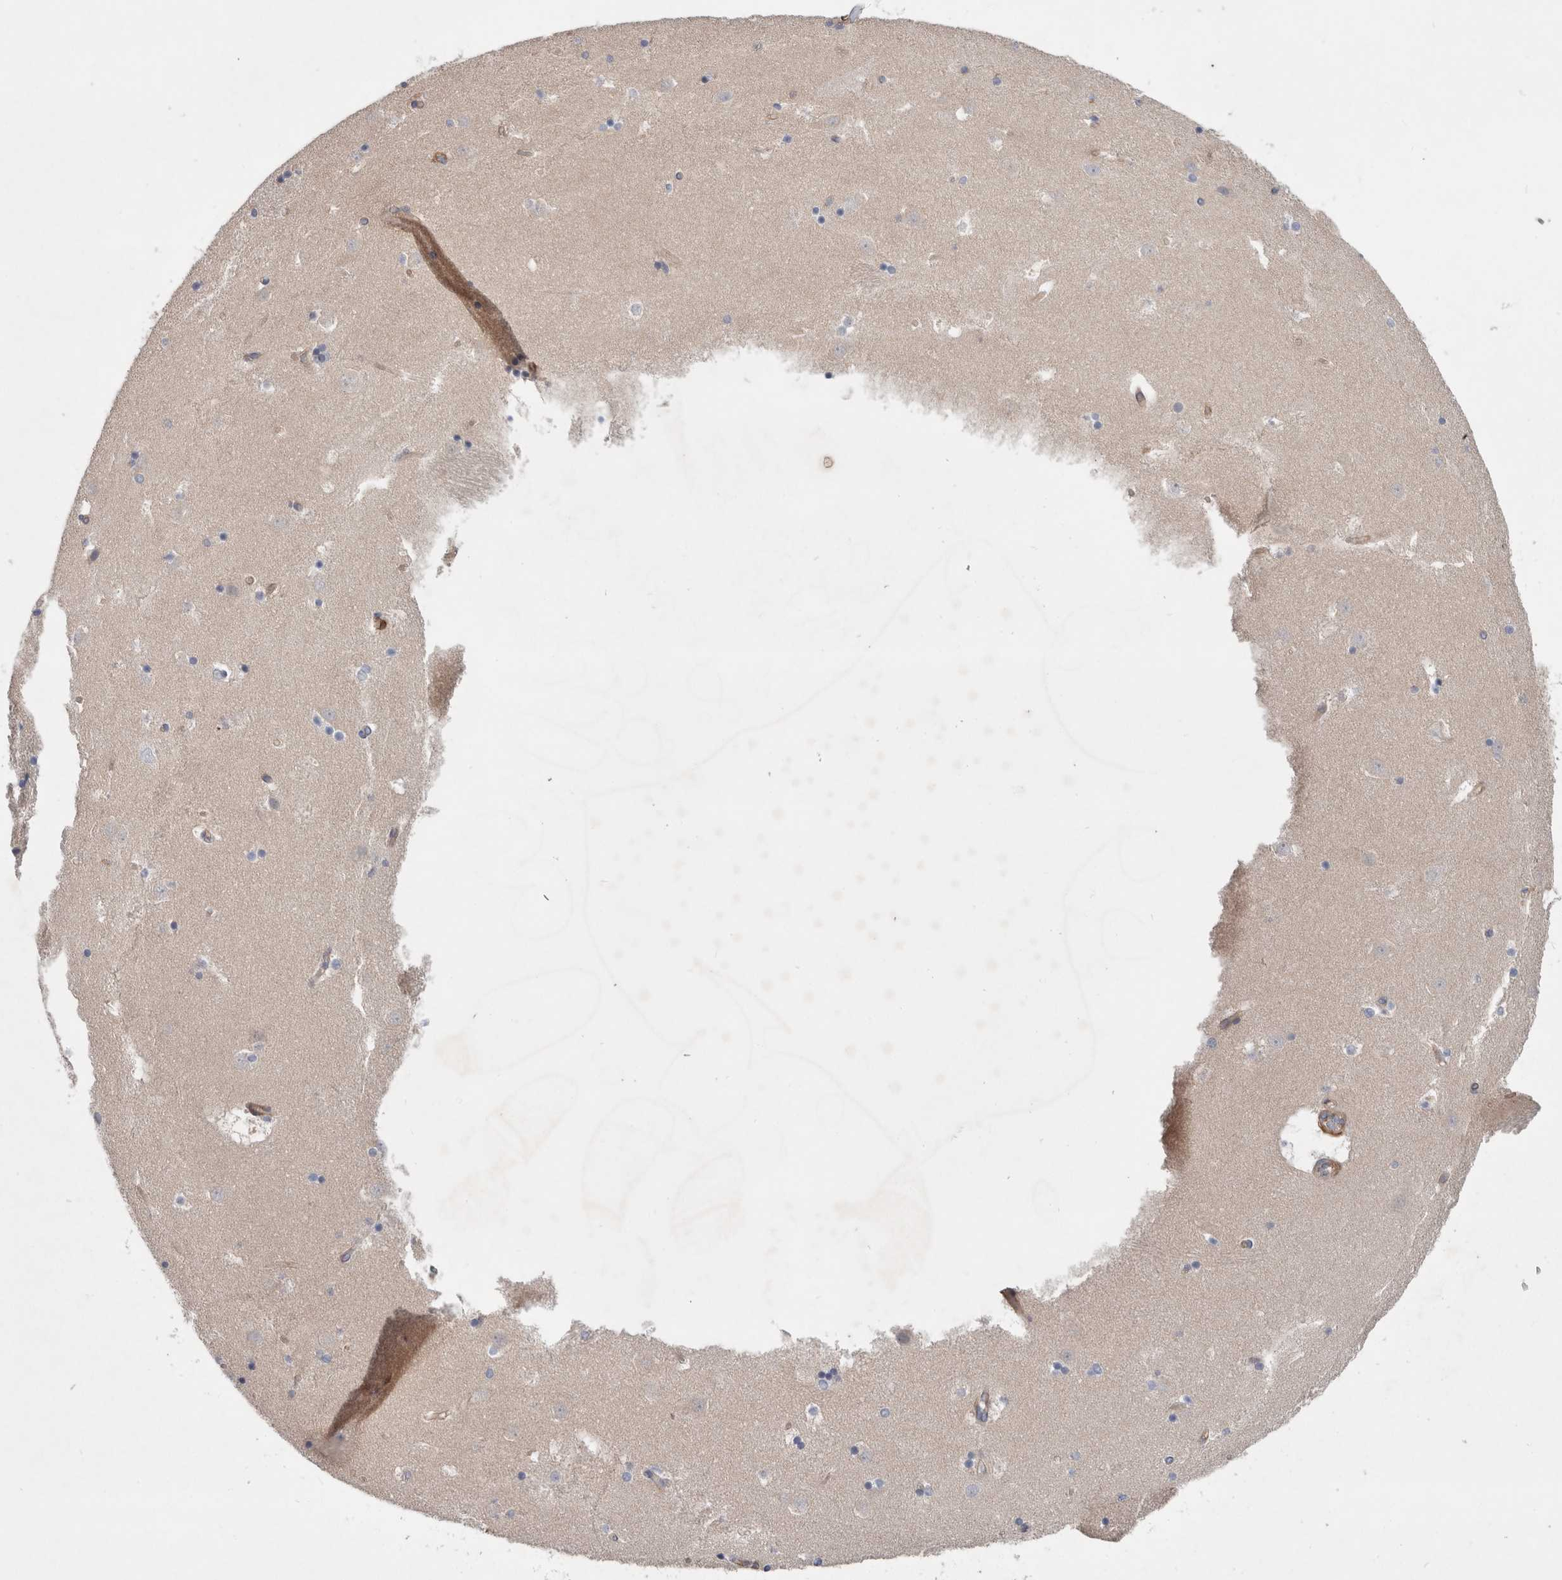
{"staining": {"intensity": "negative", "quantity": "none", "location": "none"}, "tissue": "caudate", "cell_type": "Glial cells", "image_type": "normal", "snomed": [{"axis": "morphology", "description": "Normal tissue, NOS"}, {"axis": "topography", "description": "Lateral ventricle wall"}], "caption": "This is an IHC photomicrograph of benign caudate. There is no expression in glial cells.", "gene": "BCAM", "patient": {"sex": "male", "age": 45}}